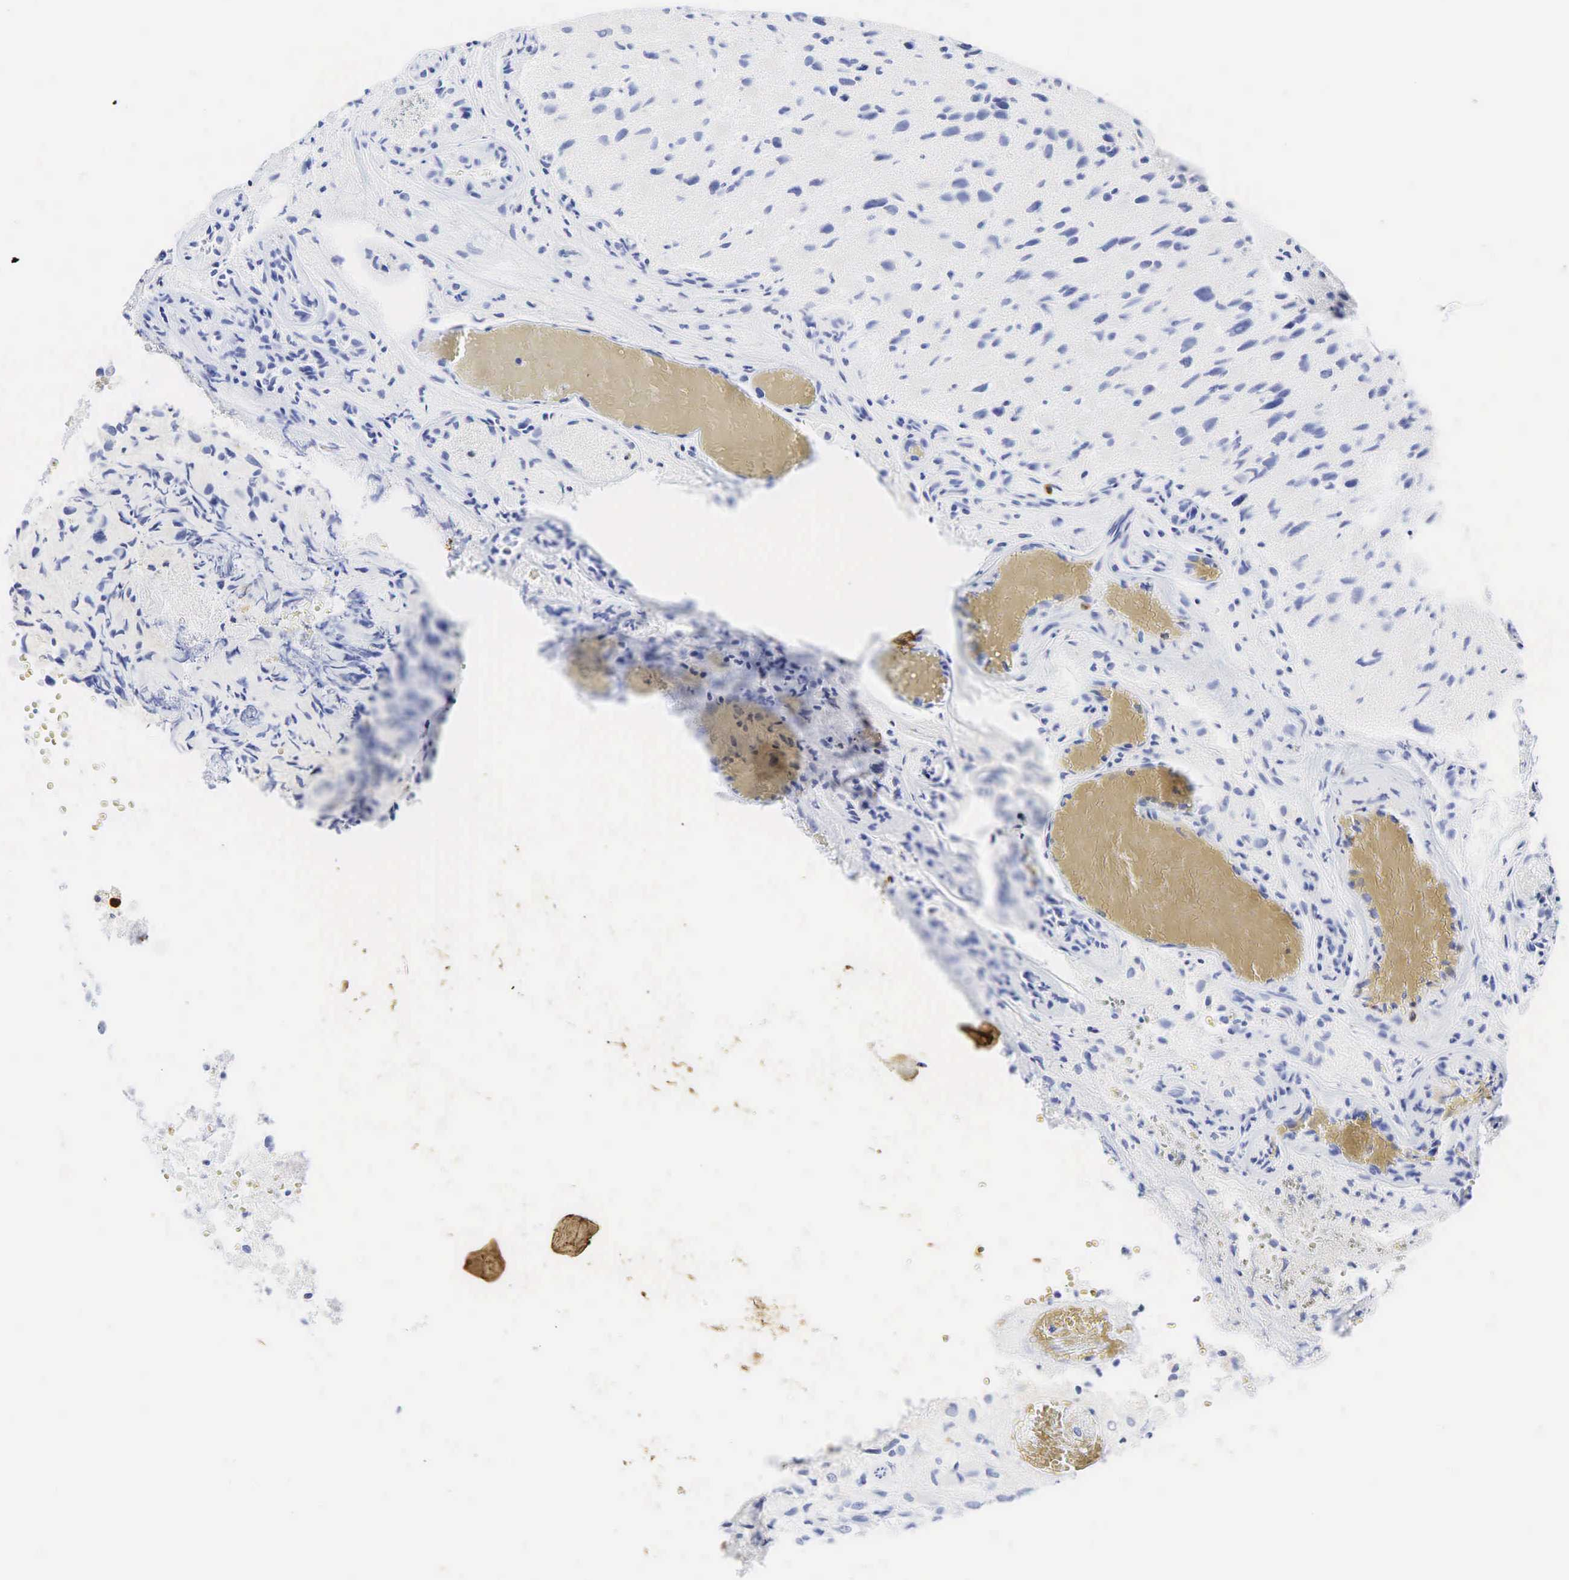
{"staining": {"intensity": "negative", "quantity": "none", "location": "none"}, "tissue": "glioma", "cell_type": "Tumor cells", "image_type": "cancer", "snomed": [{"axis": "morphology", "description": "Glioma, malignant, High grade"}, {"axis": "topography", "description": "Brain"}], "caption": "Micrograph shows no protein staining in tumor cells of glioma tissue. The staining is performed using DAB brown chromogen with nuclei counter-stained in using hematoxylin.", "gene": "LYZ", "patient": {"sex": "male", "age": 69}}